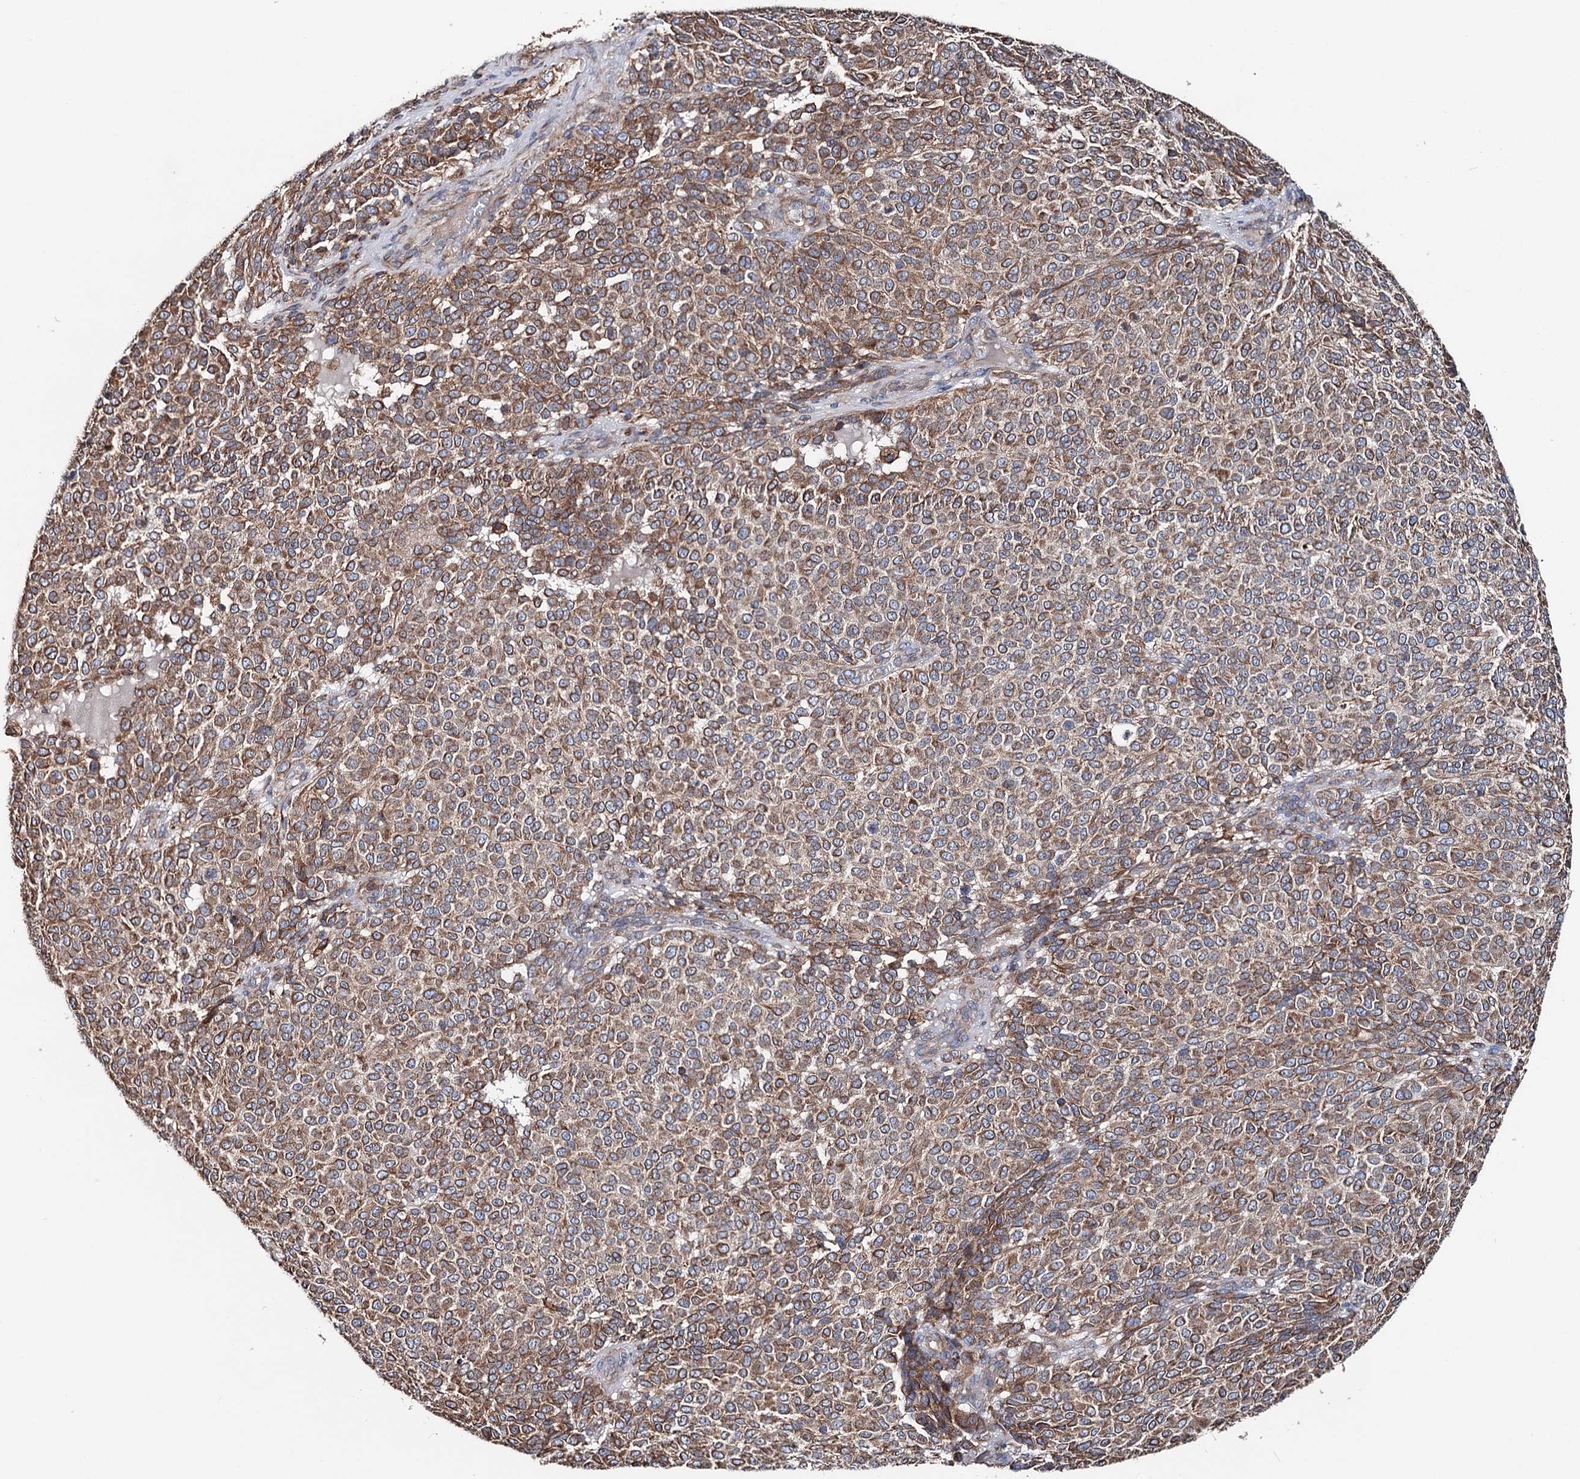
{"staining": {"intensity": "moderate", "quantity": ">75%", "location": "cytoplasmic/membranous"}, "tissue": "melanoma", "cell_type": "Tumor cells", "image_type": "cancer", "snomed": [{"axis": "morphology", "description": "Malignant melanoma, NOS"}, {"axis": "topography", "description": "Skin"}], "caption": "Human melanoma stained with a protein marker demonstrates moderate staining in tumor cells.", "gene": "ERP29", "patient": {"sex": "male", "age": 49}}